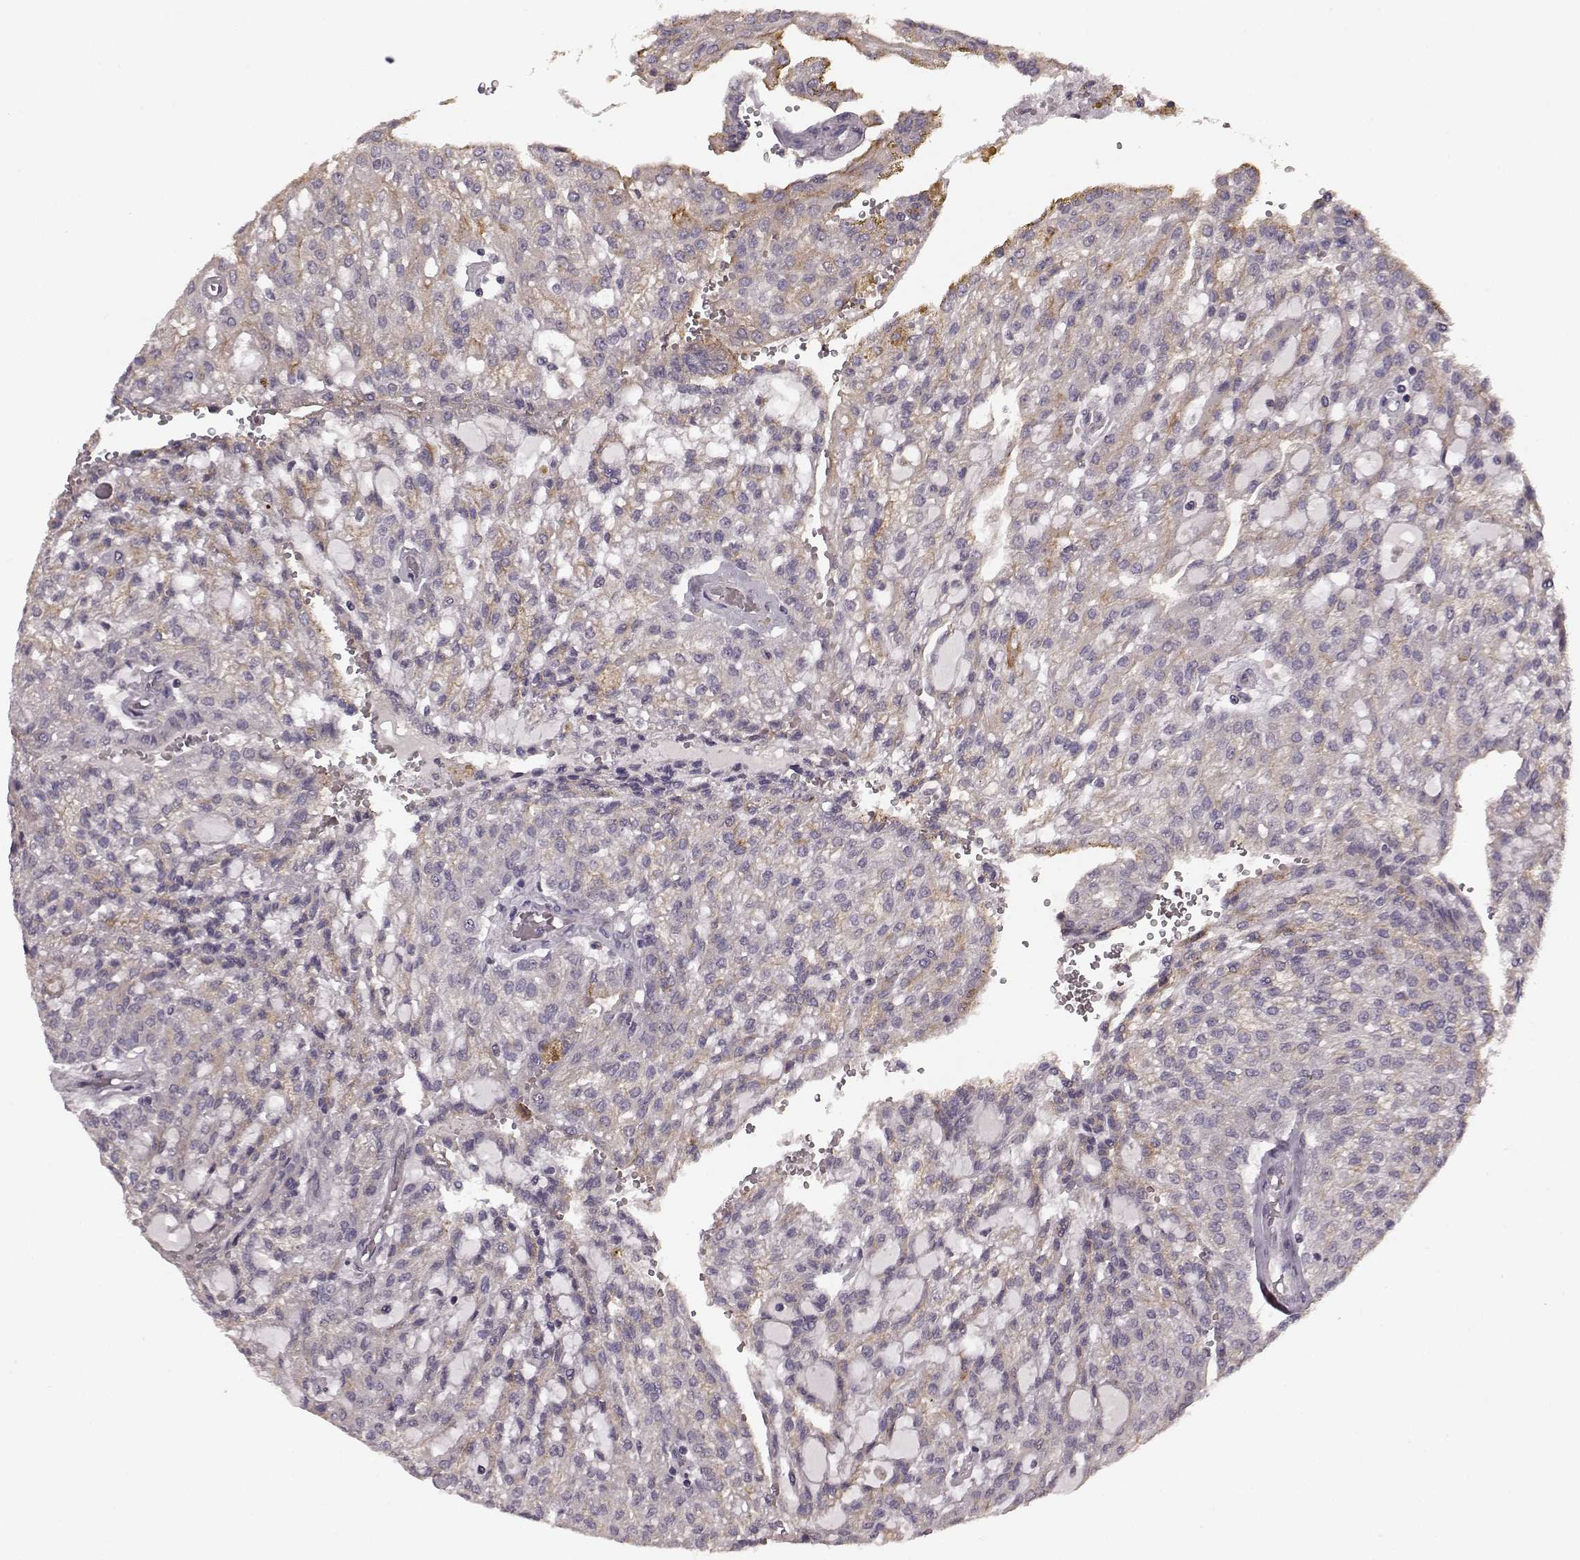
{"staining": {"intensity": "moderate", "quantity": "25%-75%", "location": "cytoplasmic/membranous"}, "tissue": "renal cancer", "cell_type": "Tumor cells", "image_type": "cancer", "snomed": [{"axis": "morphology", "description": "Adenocarcinoma, NOS"}, {"axis": "topography", "description": "Kidney"}], "caption": "High-power microscopy captured an IHC micrograph of renal adenocarcinoma, revealing moderate cytoplasmic/membranous positivity in about 25%-75% of tumor cells.", "gene": "SLC52A3", "patient": {"sex": "male", "age": 63}}